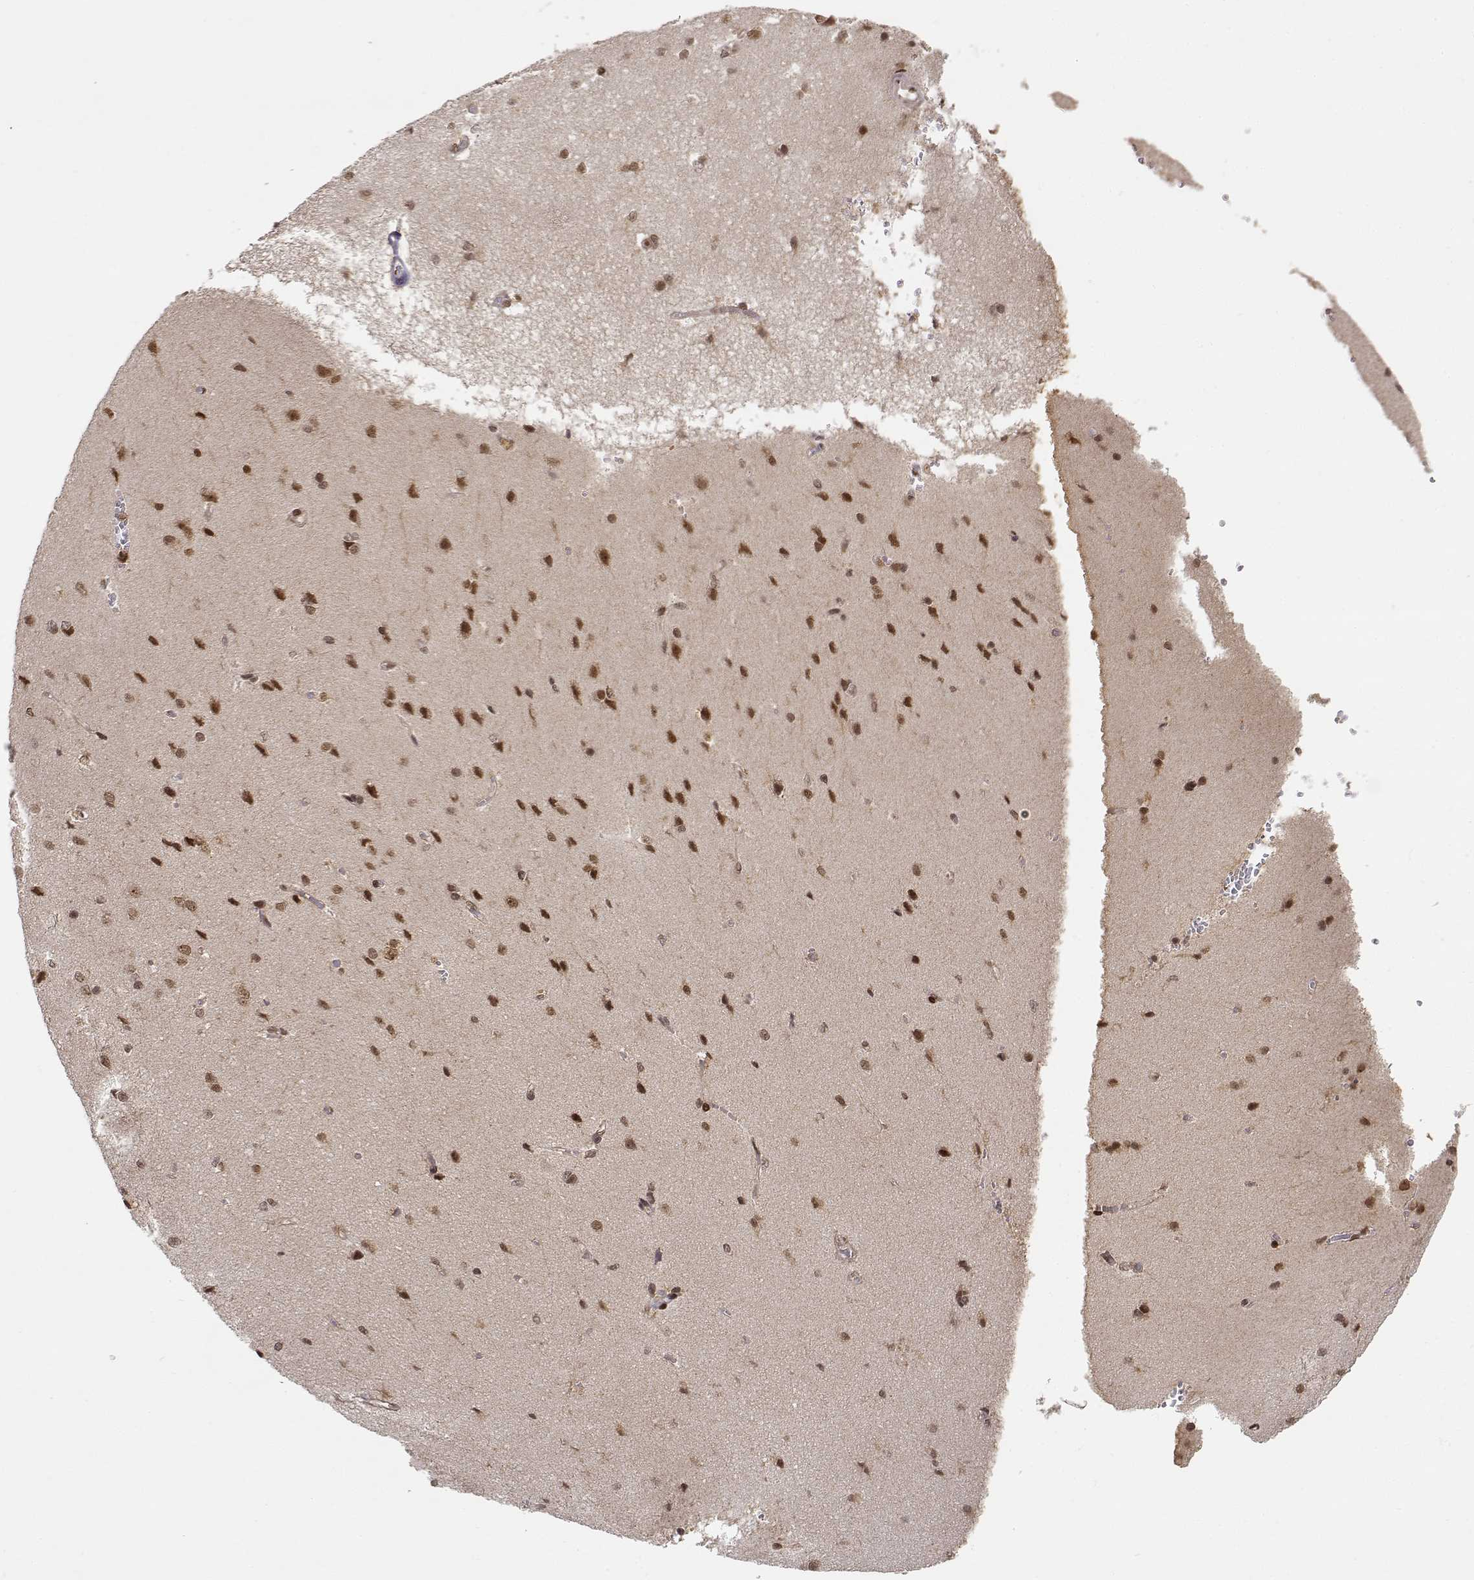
{"staining": {"intensity": "negative", "quantity": "none", "location": "none"}, "tissue": "cerebral cortex", "cell_type": "Endothelial cells", "image_type": "normal", "snomed": [{"axis": "morphology", "description": "Normal tissue, NOS"}, {"axis": "topography", "description": "Cerebral cortex"}], "caption": "DAB (3,3'-diaminobenzidine) immunohistochemical staining of benign cerebral cortex shows no significant expression in endothelial cells.", "gene": "MAEA", "patient": {"sex": "male", "age": 37}}